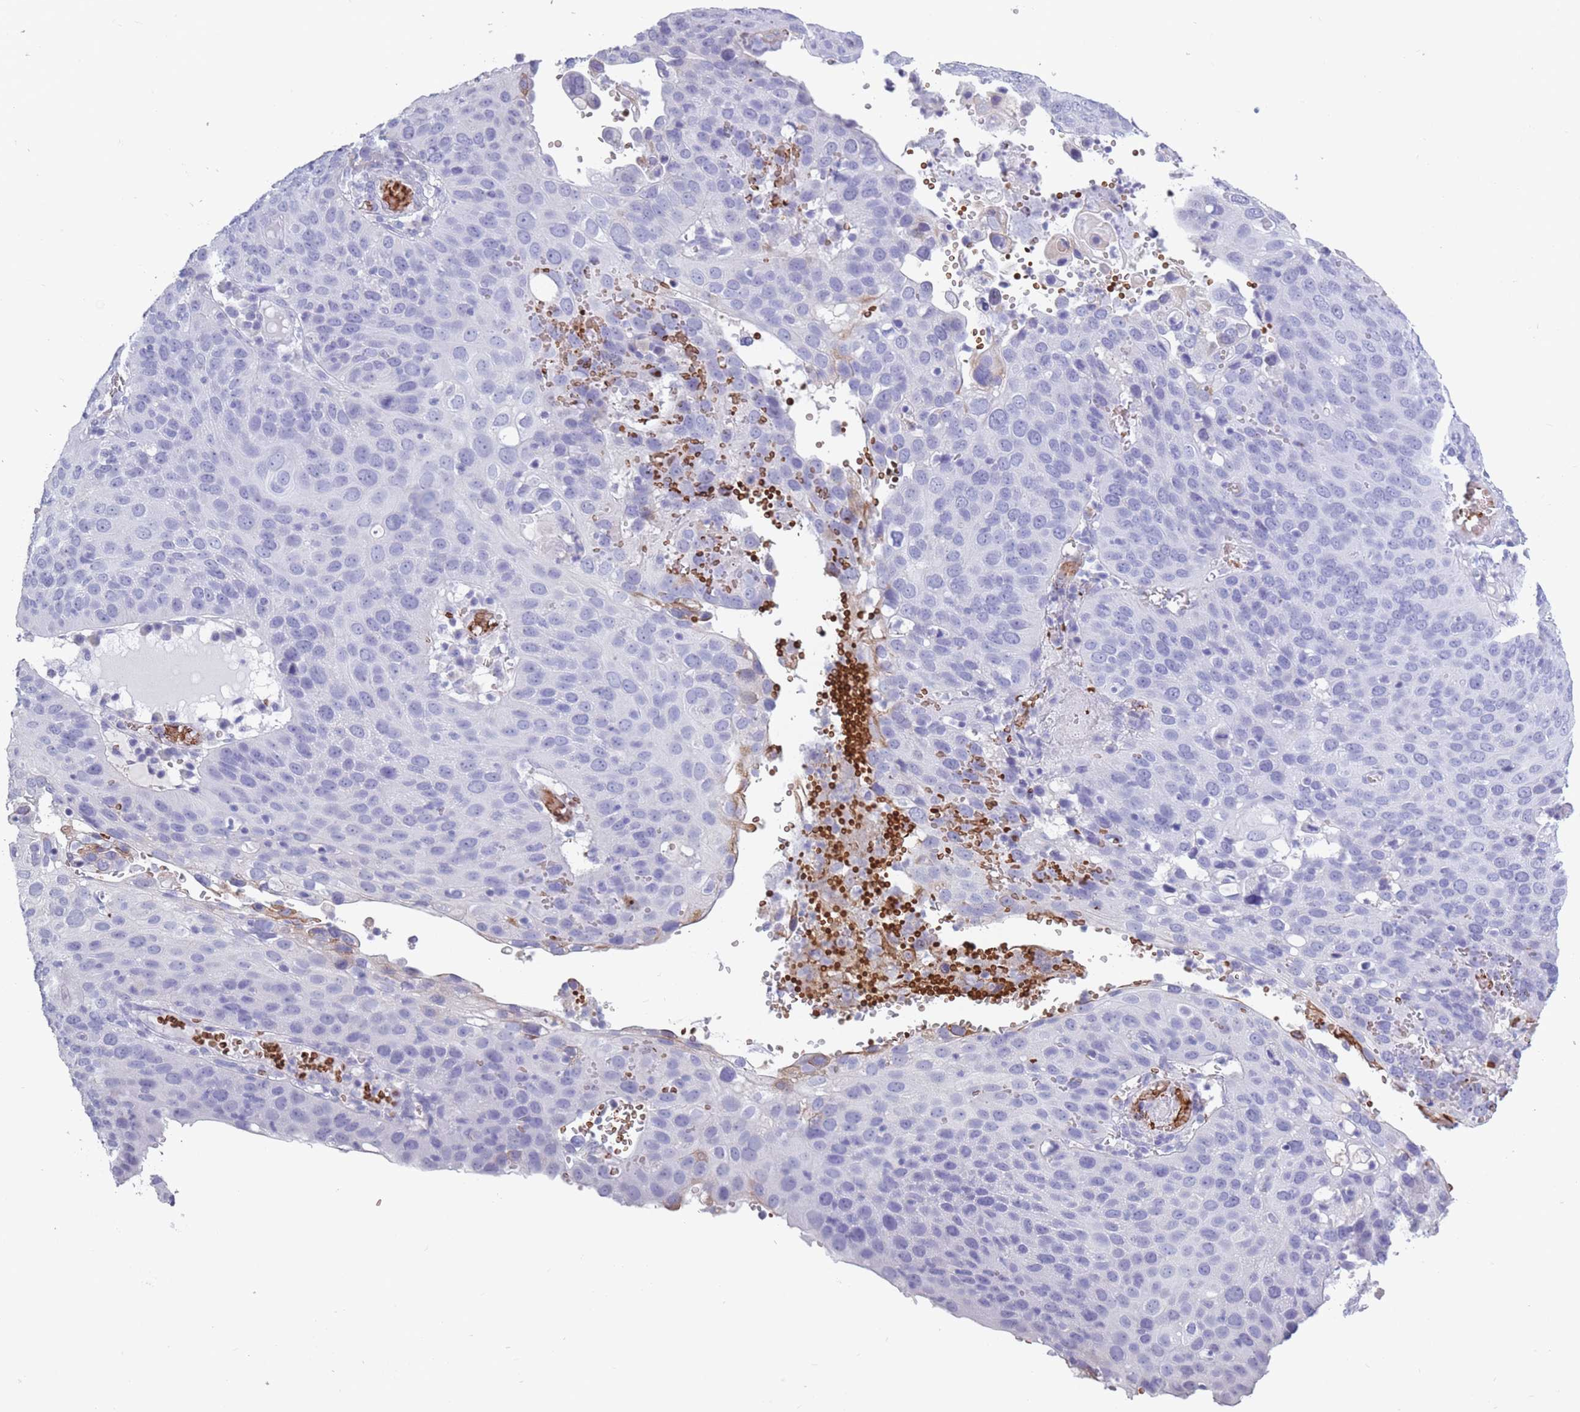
{"staining": {"intensity": "negative", "quantity": "none", "location": "none"}, "tissue": "cervical cancer", "cell_type": "Tumor cells", "image_type": "cancer", "snomed": [{"axis": "morphology", "description": "Squamous cell carcinoma, NOS"}, {"axis": "topography", "description": "Cervix"}], "caption": "Immunohistochemical staining of squamous cell carcinoma (cervical) displays no significant positivity in tumor cells.", "gene": "OR7C1", "patient": {"sex": "female", "age": 36}}